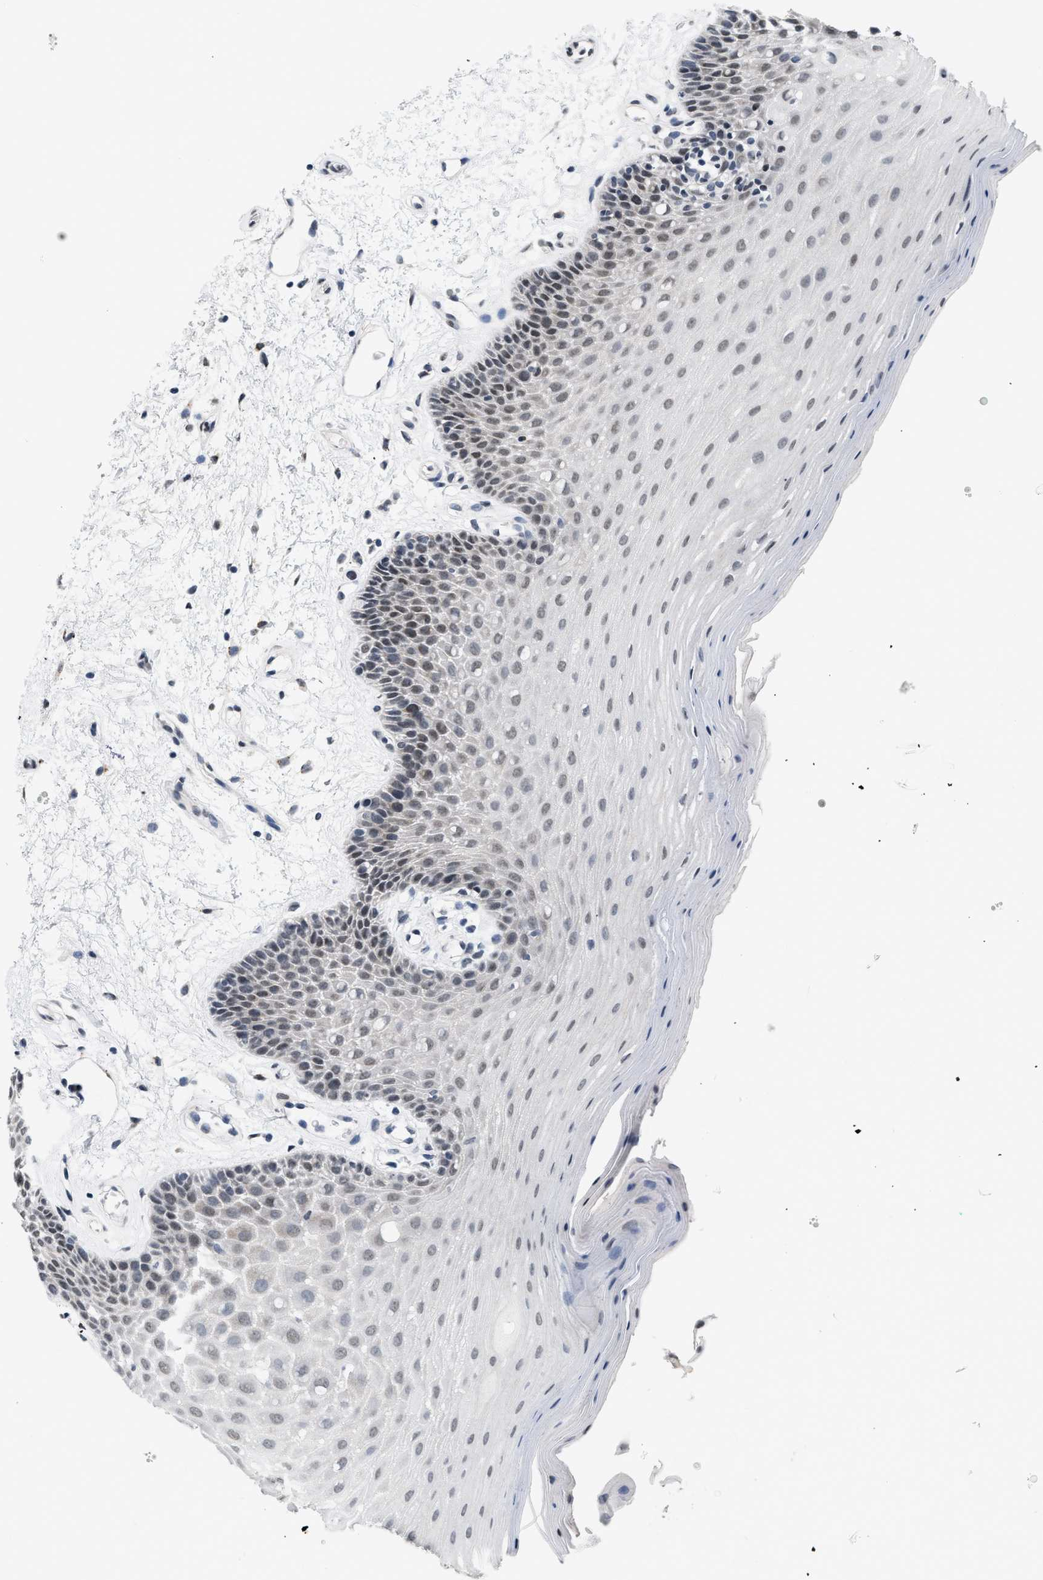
{"staining": {"intensity": "weak", "quantity": "<25%", "location": "nuclear"}, "tissue": "oral mucosa", "cell_type": "Squamous epithelial cells", "image_type": "normal", "snomed": [{"axis": "morphology", "description": "Normal tissue, NOS"}, {"axis": "morphology", "description": "Squamous cell carcinoma, NOS"}, {"axis": "topography", "description": "Oral tissue"}, {"axis": "topography", "description": "Head-Neck"}], "caption": "Squamous epithelial cells show no significant protein staining in unremarkable oral mucosa. (Immunohistochemistry (ihc), brightfield microscopy, high magnification).", "gene": "RAF1", "patient": {"sex": "male", "age": 71}}